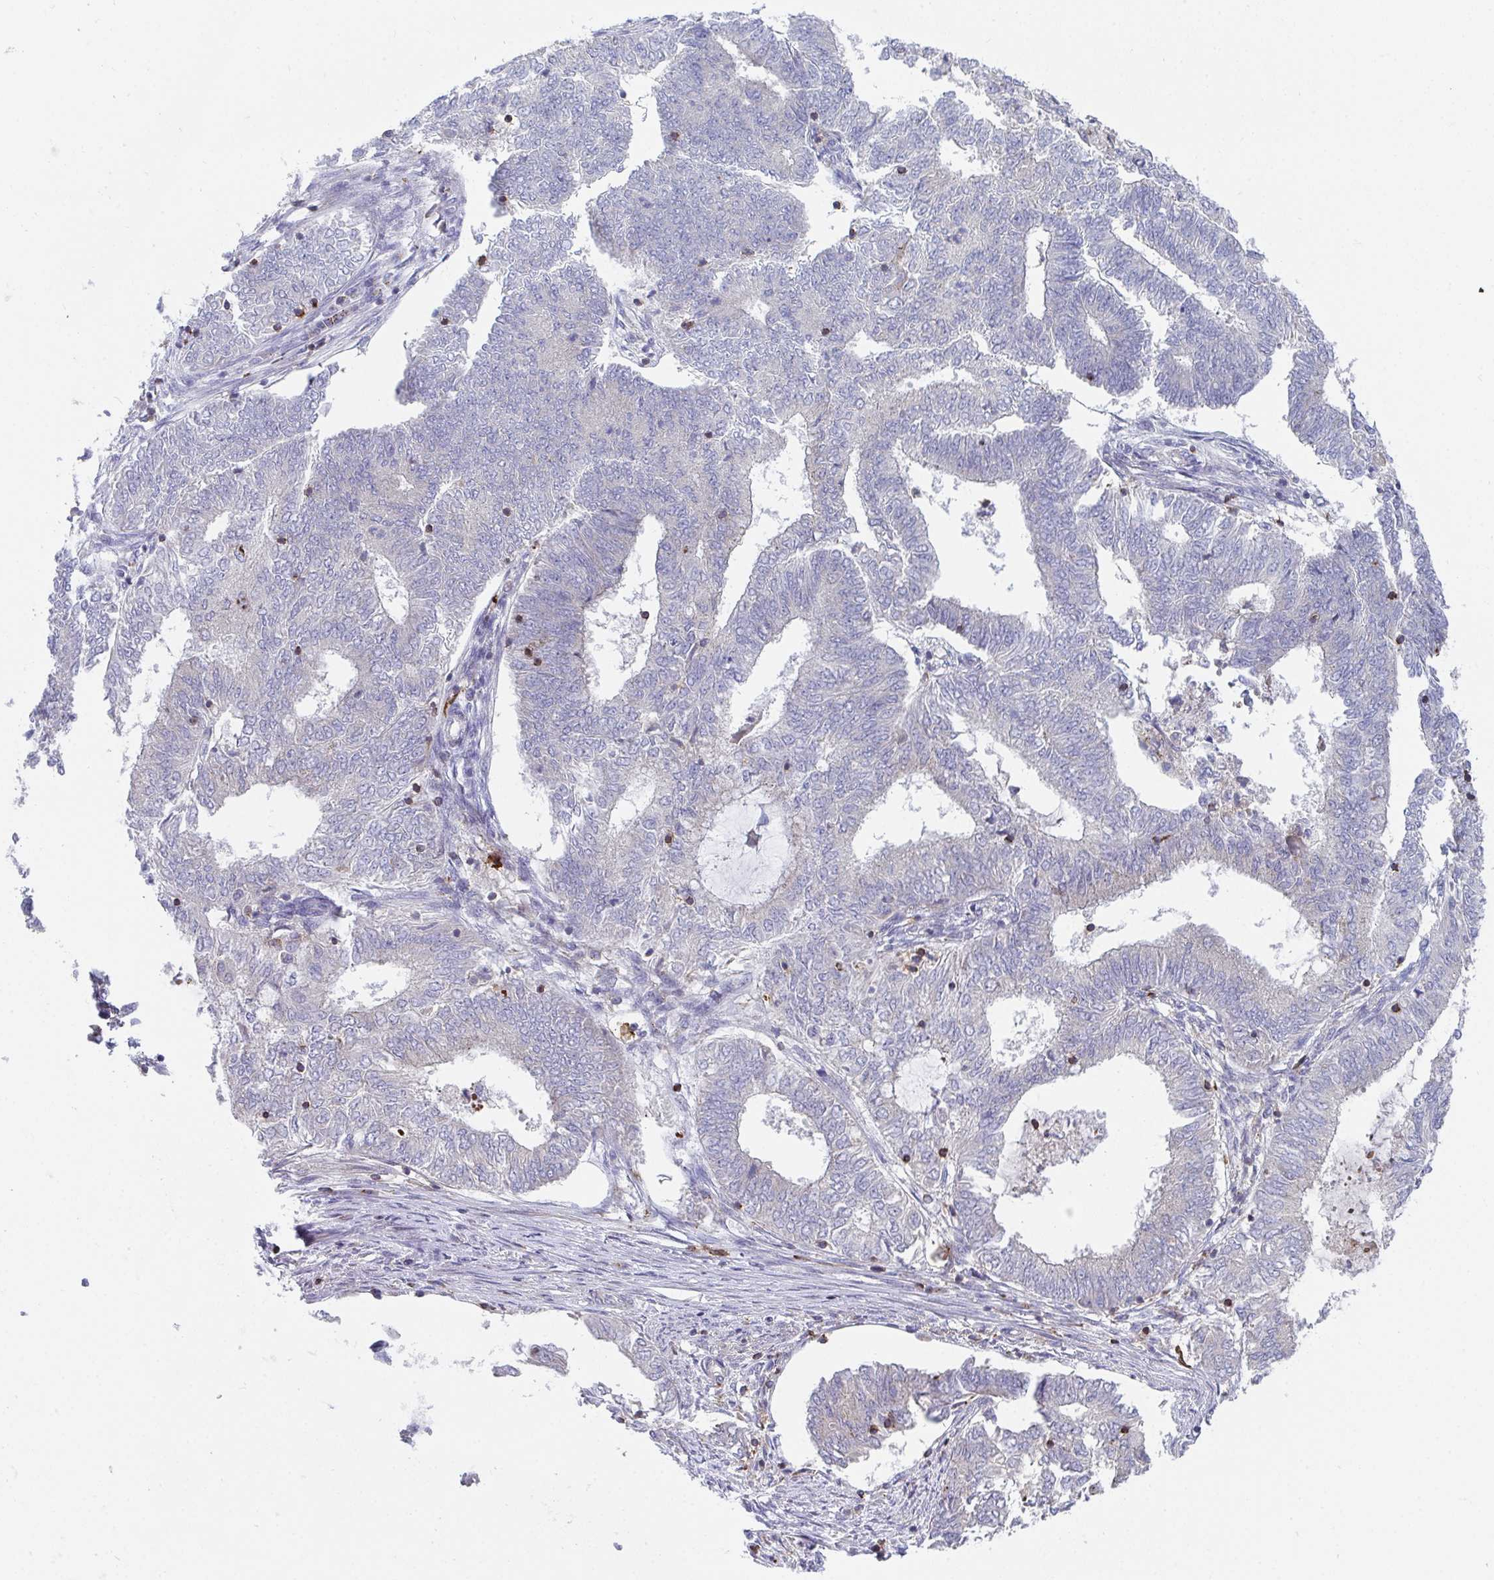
{"staining": {"intensity": "negative", "quantity": "none", "location": "none"}, "tissue": "endometrial cancer", "cell_type": "Tumor cells", "image_type": "cancer", "snomed": [{"axis": "morphology", "description": "Adenocarcinoma, NOS"}, {"axis": "topography", "description": "Endometrium"}], "caption": "This histopathology image is of endometrial cancer (adenocarcinoma) stained with IHC to label a protein in brown with the nuclei are counter-stained blue. There is no expression in tumor cells. (Brightfield microscopy of DAB (3,3'-diaminobenzidine) IHC at high magnification).", "gene": "FRMD3", "patient": {"sex": "female", "age": 62}}